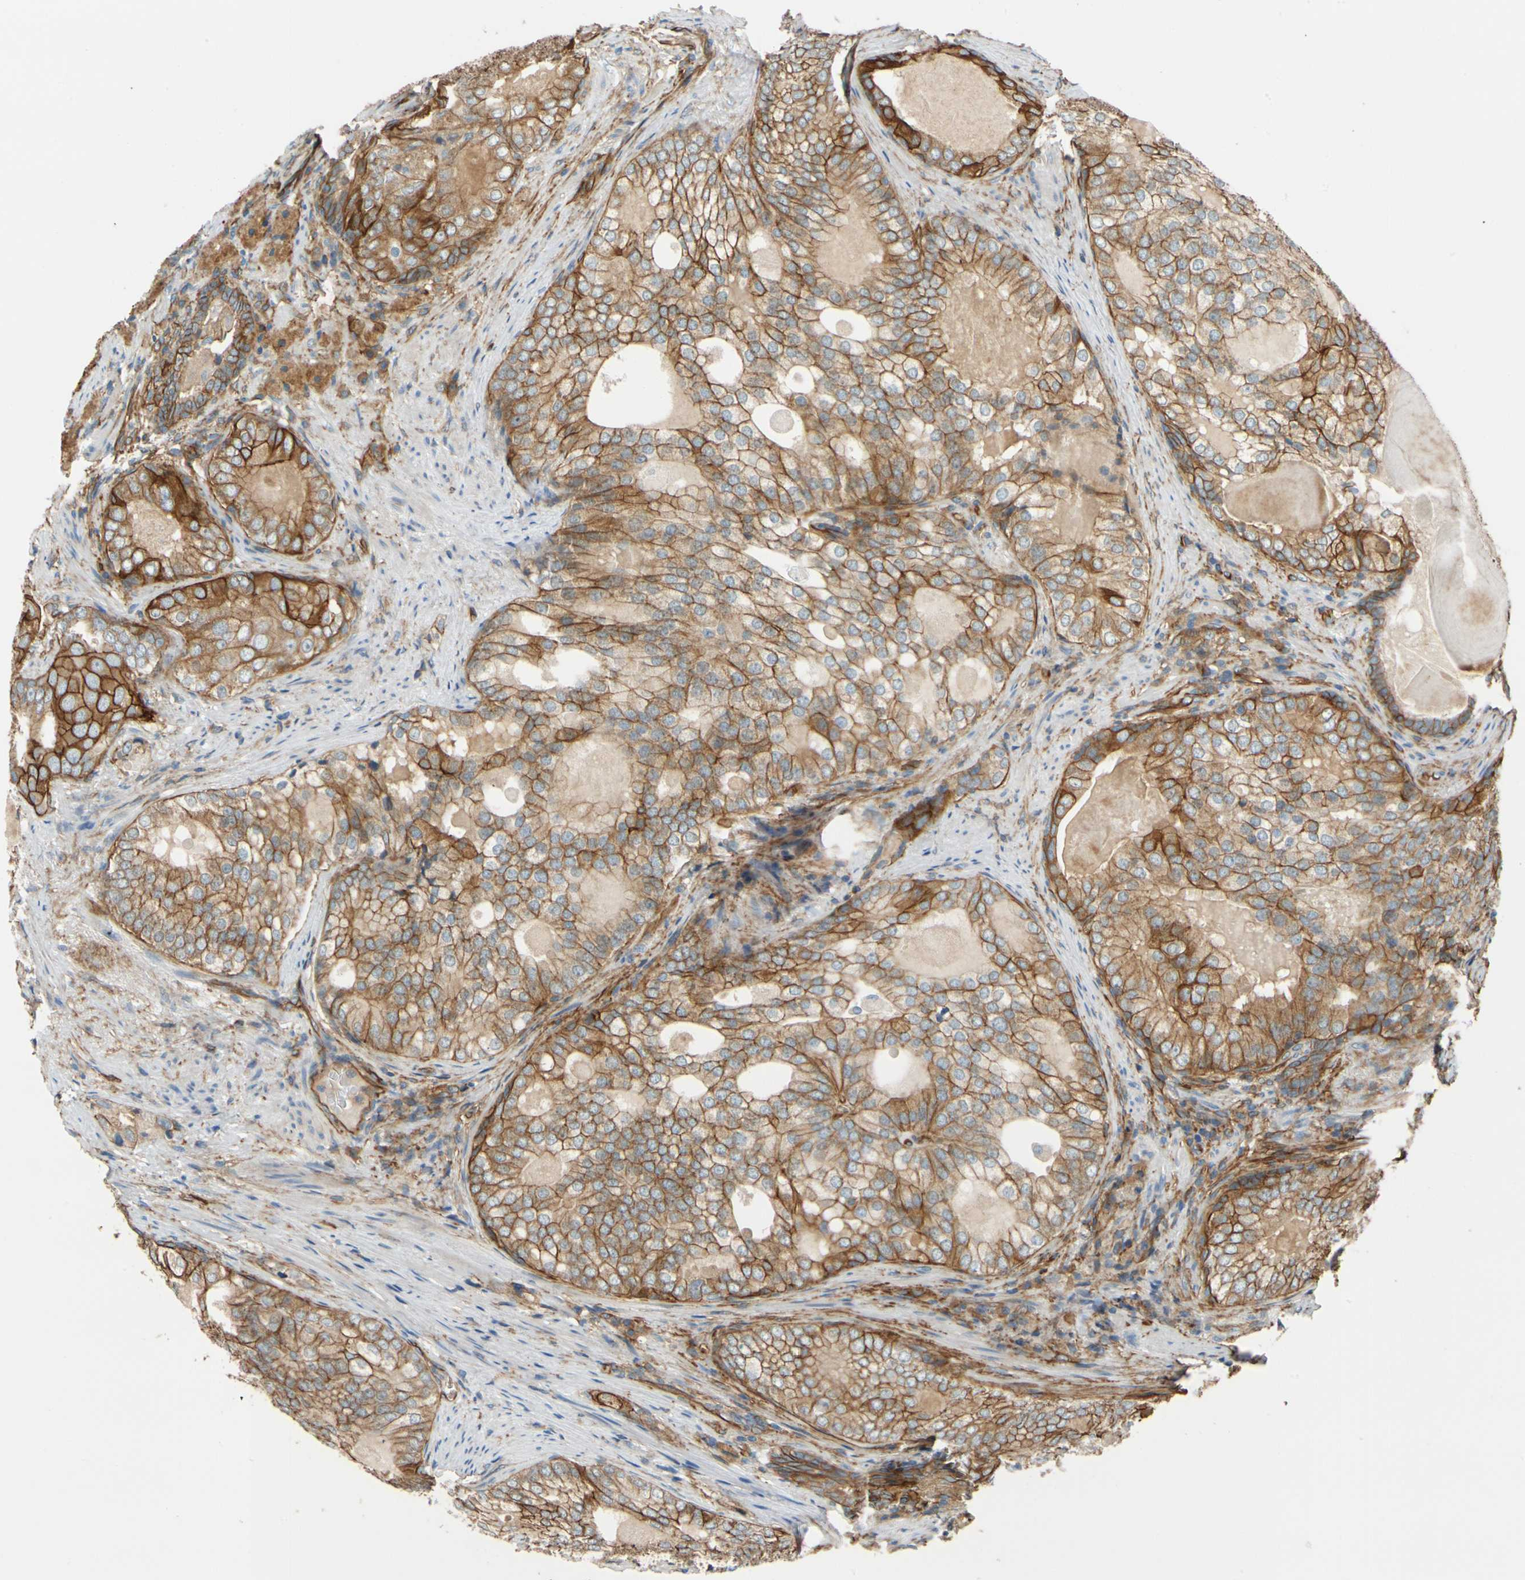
{"staining": {"intensity": "strong", "quantity": ">75%", "location": "cytoplasmic/membranous"}, "tissue": "prostate cancer", "cell_type": "Tumor cells", "image_type": "cancer", "snomed": [{"axis": "morphology", "description": "Adenocarcinoma, High grade"}, {"axis": "topography", "description": "Prostate"}], "caption": "Human adenocarcinoma (high-grade) (prostate) stained with a protein marker reveals strong staining in tumor cells.", "gene": "SPTAN1", "patient": {"sex": "male", "age": 66}}